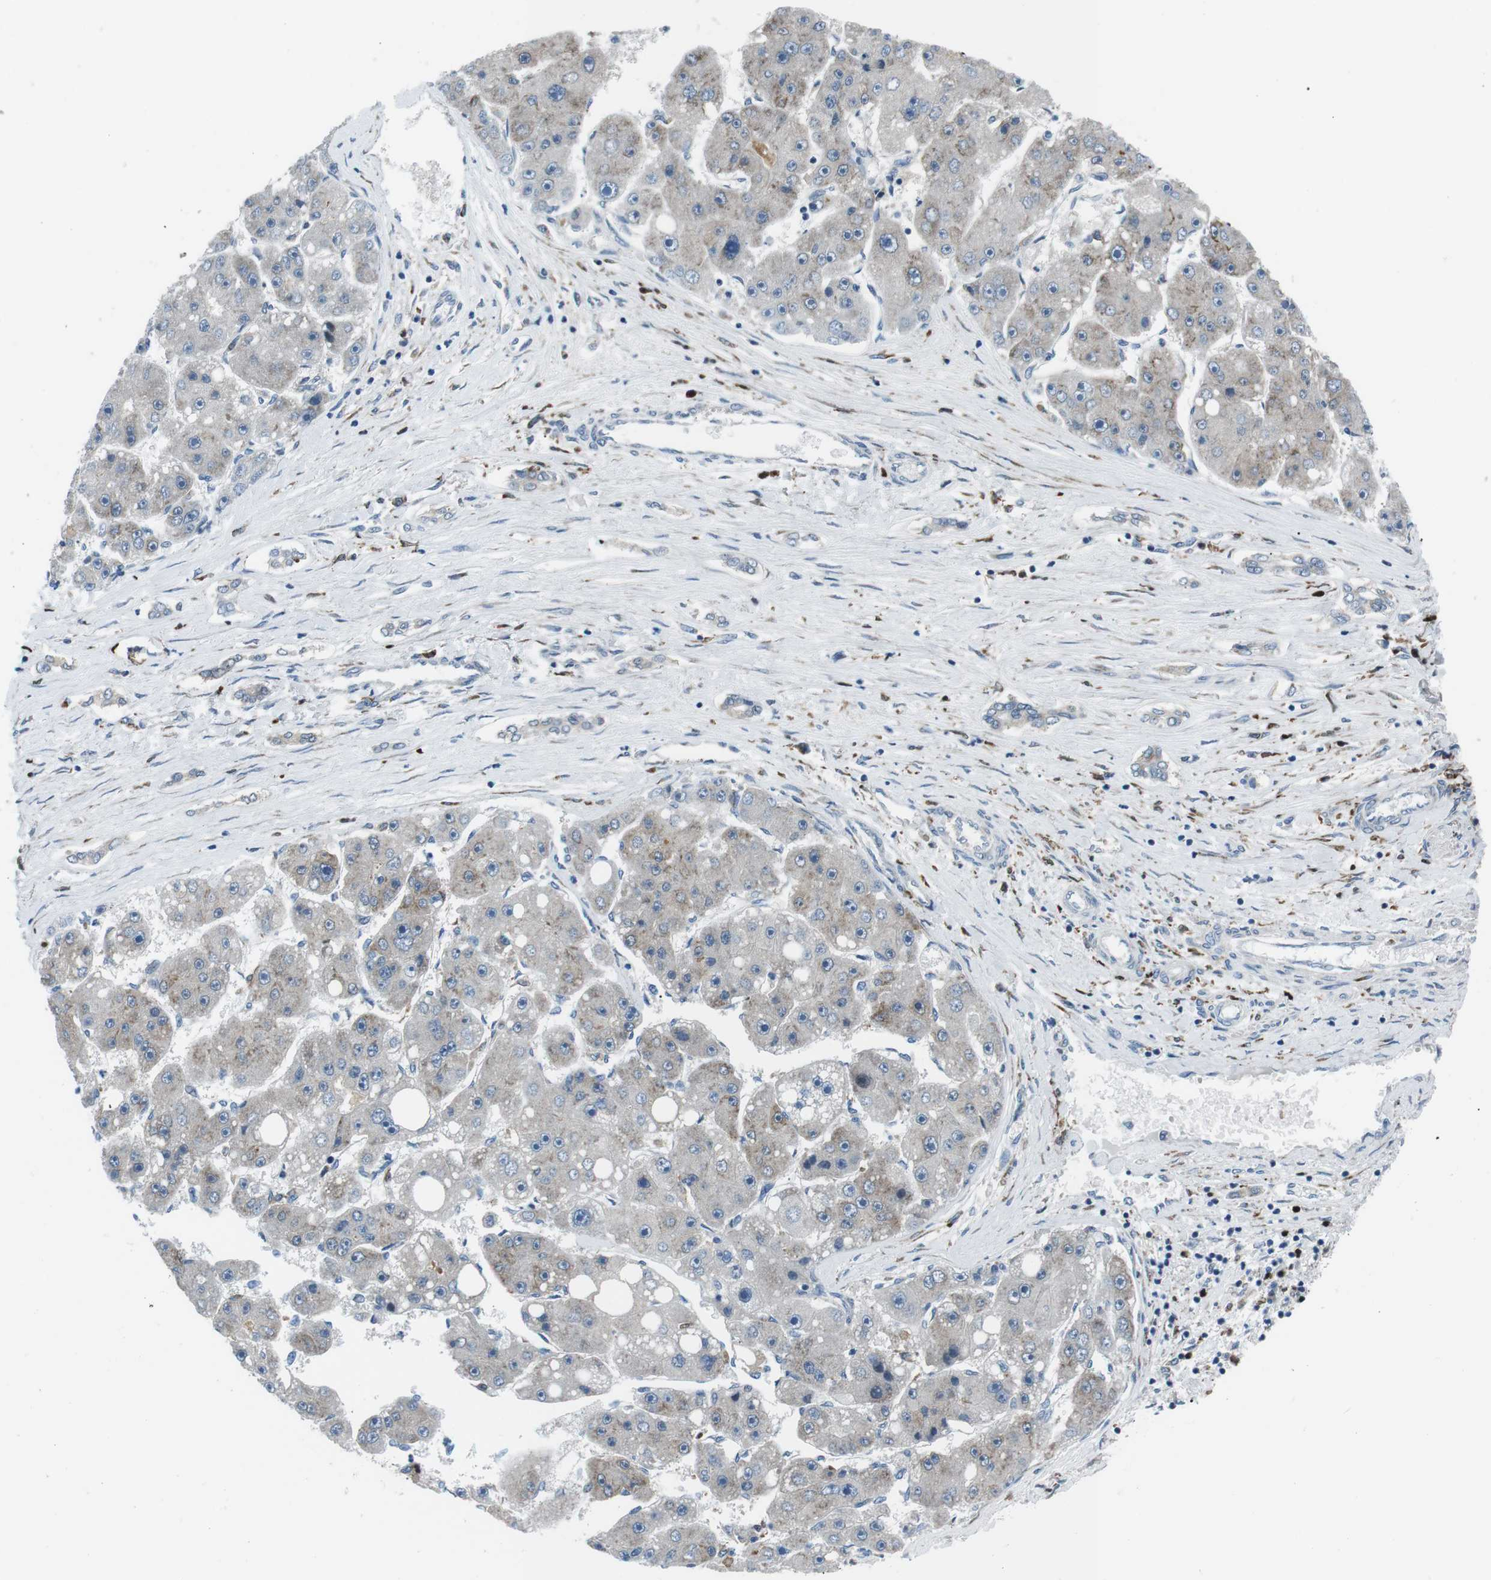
{"staining": {"intensity": "weak", "quantity": "<25%", "location": "cytoplasmic/membranous"}, "tissue": "liver cancer", "cell_type": "Tumor cells", "image_type": "cancer", "snomed": [{"axis": "morphology", "description": "Carcinoma, Hepatocellular, NOS"}, {"axis": "topography", "description": "Liver"}], "caption": "Immunohistochemistry of human hepatocellular carcinoma (liver) displays no positivity in tumor cells.", "gene": "BLNK", "patient": {"sex": "female", "age": 61}}